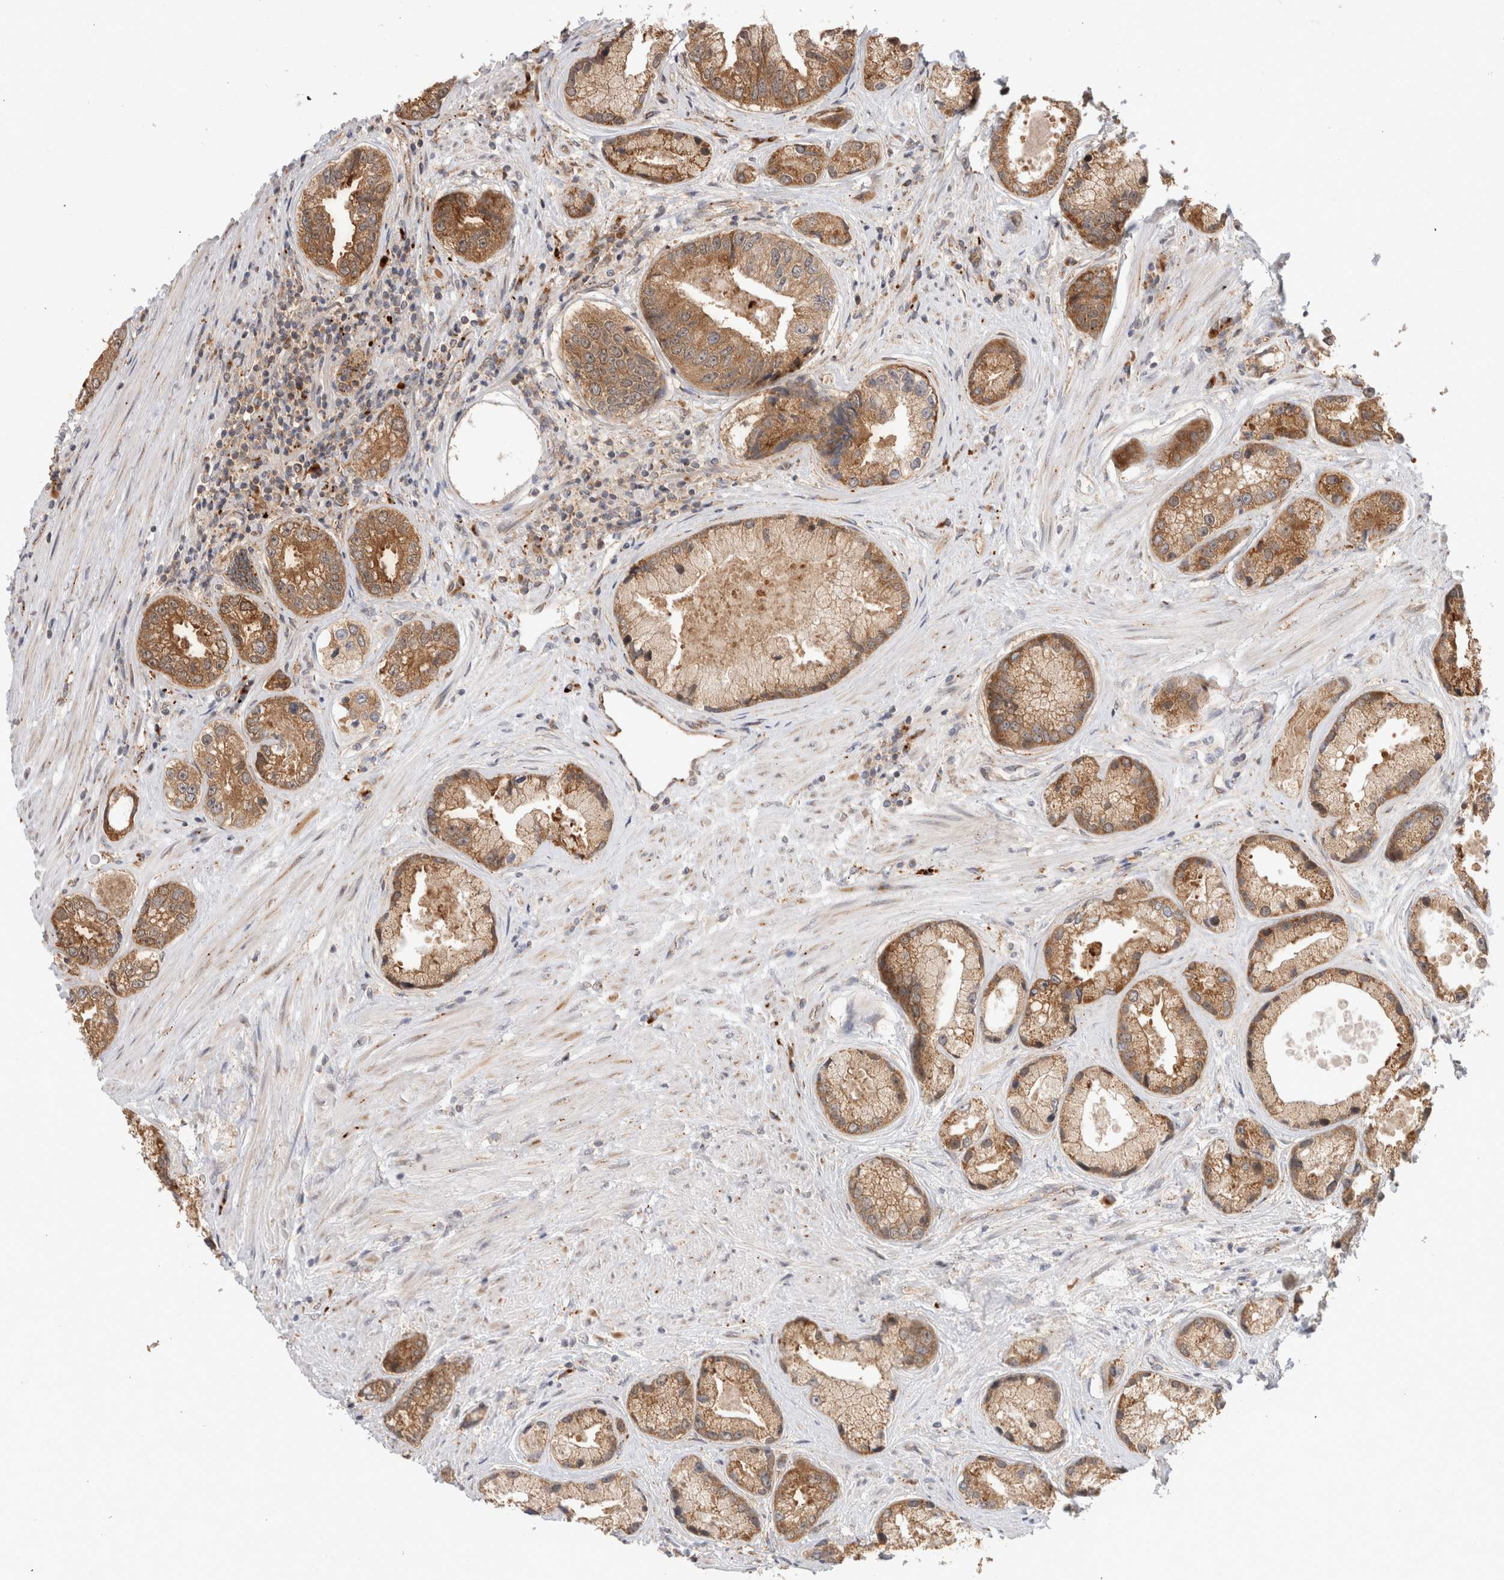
{"staining": {"intensity": "moderate", "quantity": ">75%", "location": "cytoplasmic/membranous"}, "tissue": "prostate cancer", "cell_type": "Tumor cells", "image_type": "cancer", "snomed": [{"axis": "morphology", "description": "Adenocarcinoma, High grade"}, {"axis": "topography", "description": "Prostate"}], "caption": "Immunohistochemical staining of human prostate adenocarcinoma (high-grade) shows moderate cytoplasmic/membranous protein staining in about >75% of tumor cells.", "gene": "ACTL9", "patient": {"sex": "male", "age": 61}}